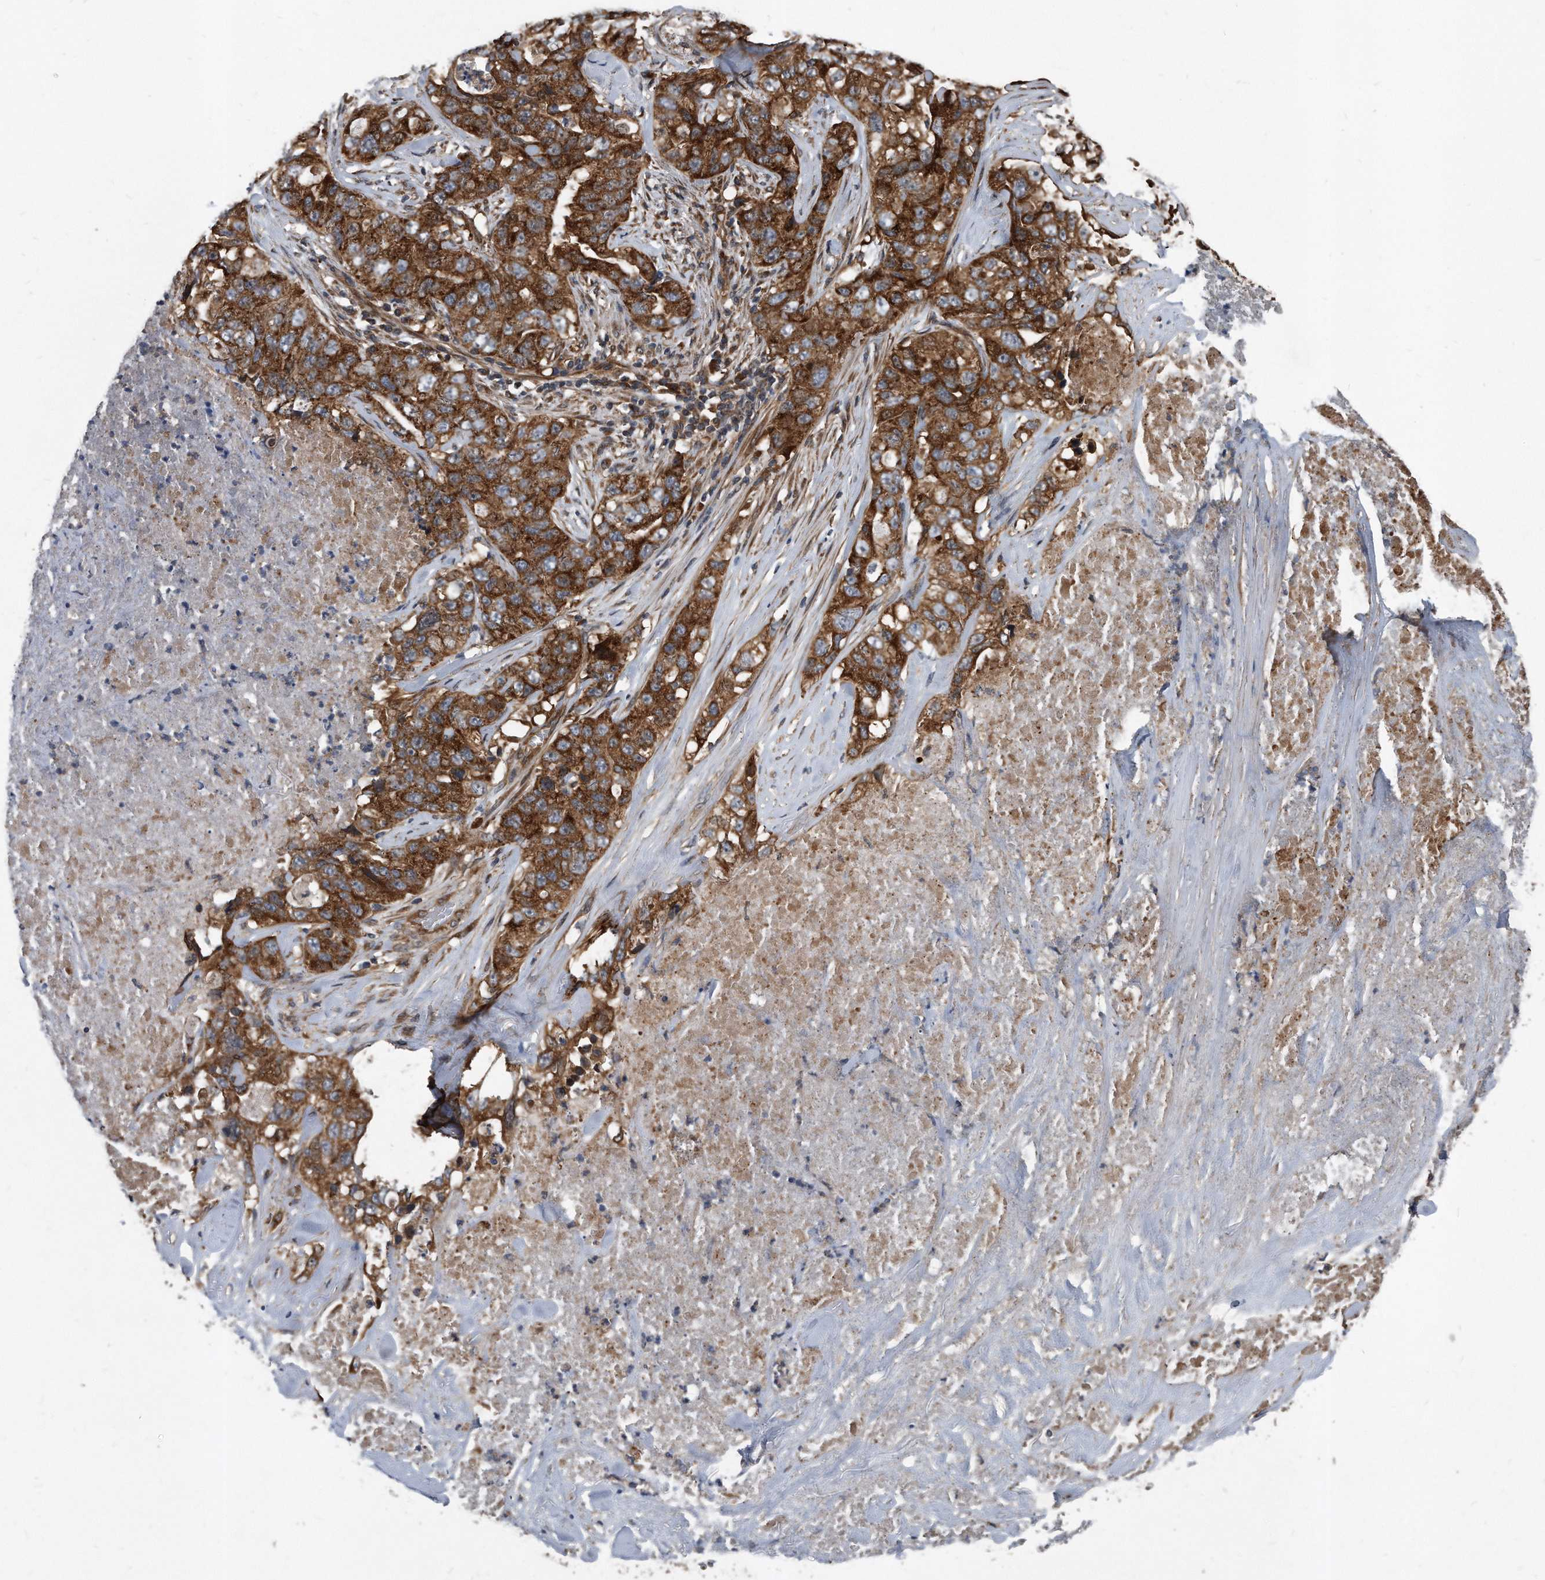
{"staining": {"intensity": "strong", "quantity": ">75%", "location": "cytoplasmic/membranous"}, "tissue": "lung cancer", "cell_type": "Tumor cells", "image_type": "cancer", "snomed": [{"axis": "morphology", "description": "Adenocarcinoma, NOS"}, {"axis": "topography", "description": "Lung"}], "caption": "Immunohistochemical staining of human lung adenocarcinoma shows high levels of strong cytoplasmic/membranous protein positivity in about >75% of tumor cells. (Brightfield microscopy of DAB IHC at high magnification).", "gene": "FAM136A", "patient": {"sex": "female", "age": 51}}